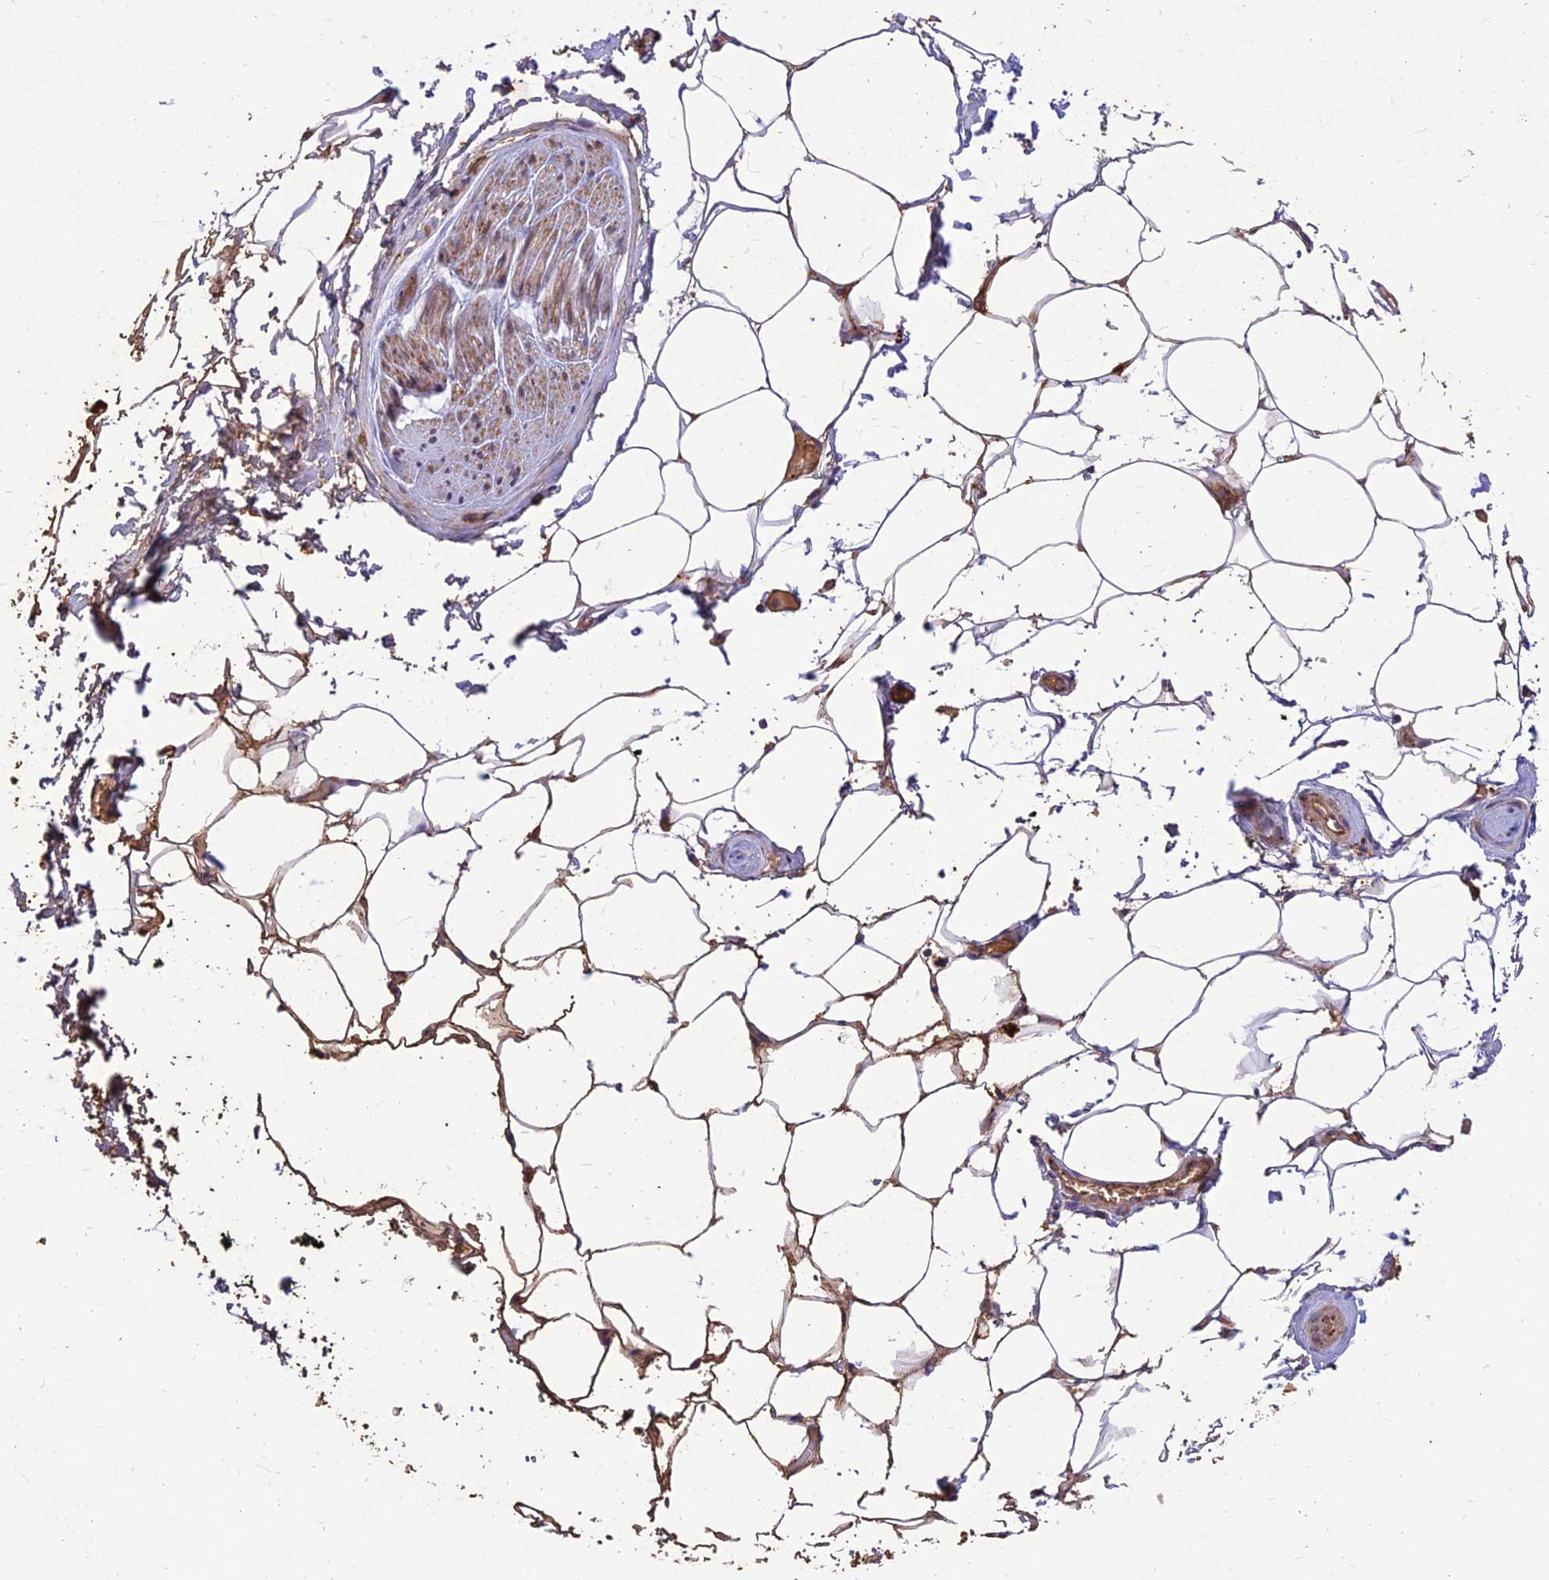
{"staining": {"intensity": "negative", "quantity": "none", "location": "none"}, "tissue": "adipose tissue", "cell_type": "Adipocytes", "image_type": "normal", "snomed": [{"axis": "morphology", "description": "Normal tissue, NOS"}, {"axis": "morphology", "description": "Adenocarcinoma, Low grade"}, {"axis": "topography", "description": "Prostate"}, {"axis": "topography", "description": "Peripheral nerve tissue"}], "caption": "DAB (3,3'-diaminobenzidine) immunohistochemical staining of unremarkable adipose tissue demonstrates no significant staining in adipocytes. The staining was performed using DAB to visualize the protein expression in brown, while the nuclei were stained in blue with hematoxylin (Magnification: 20x).", "gene": "PPP1R11", "patient": {"sex": "male", "age": 63}}